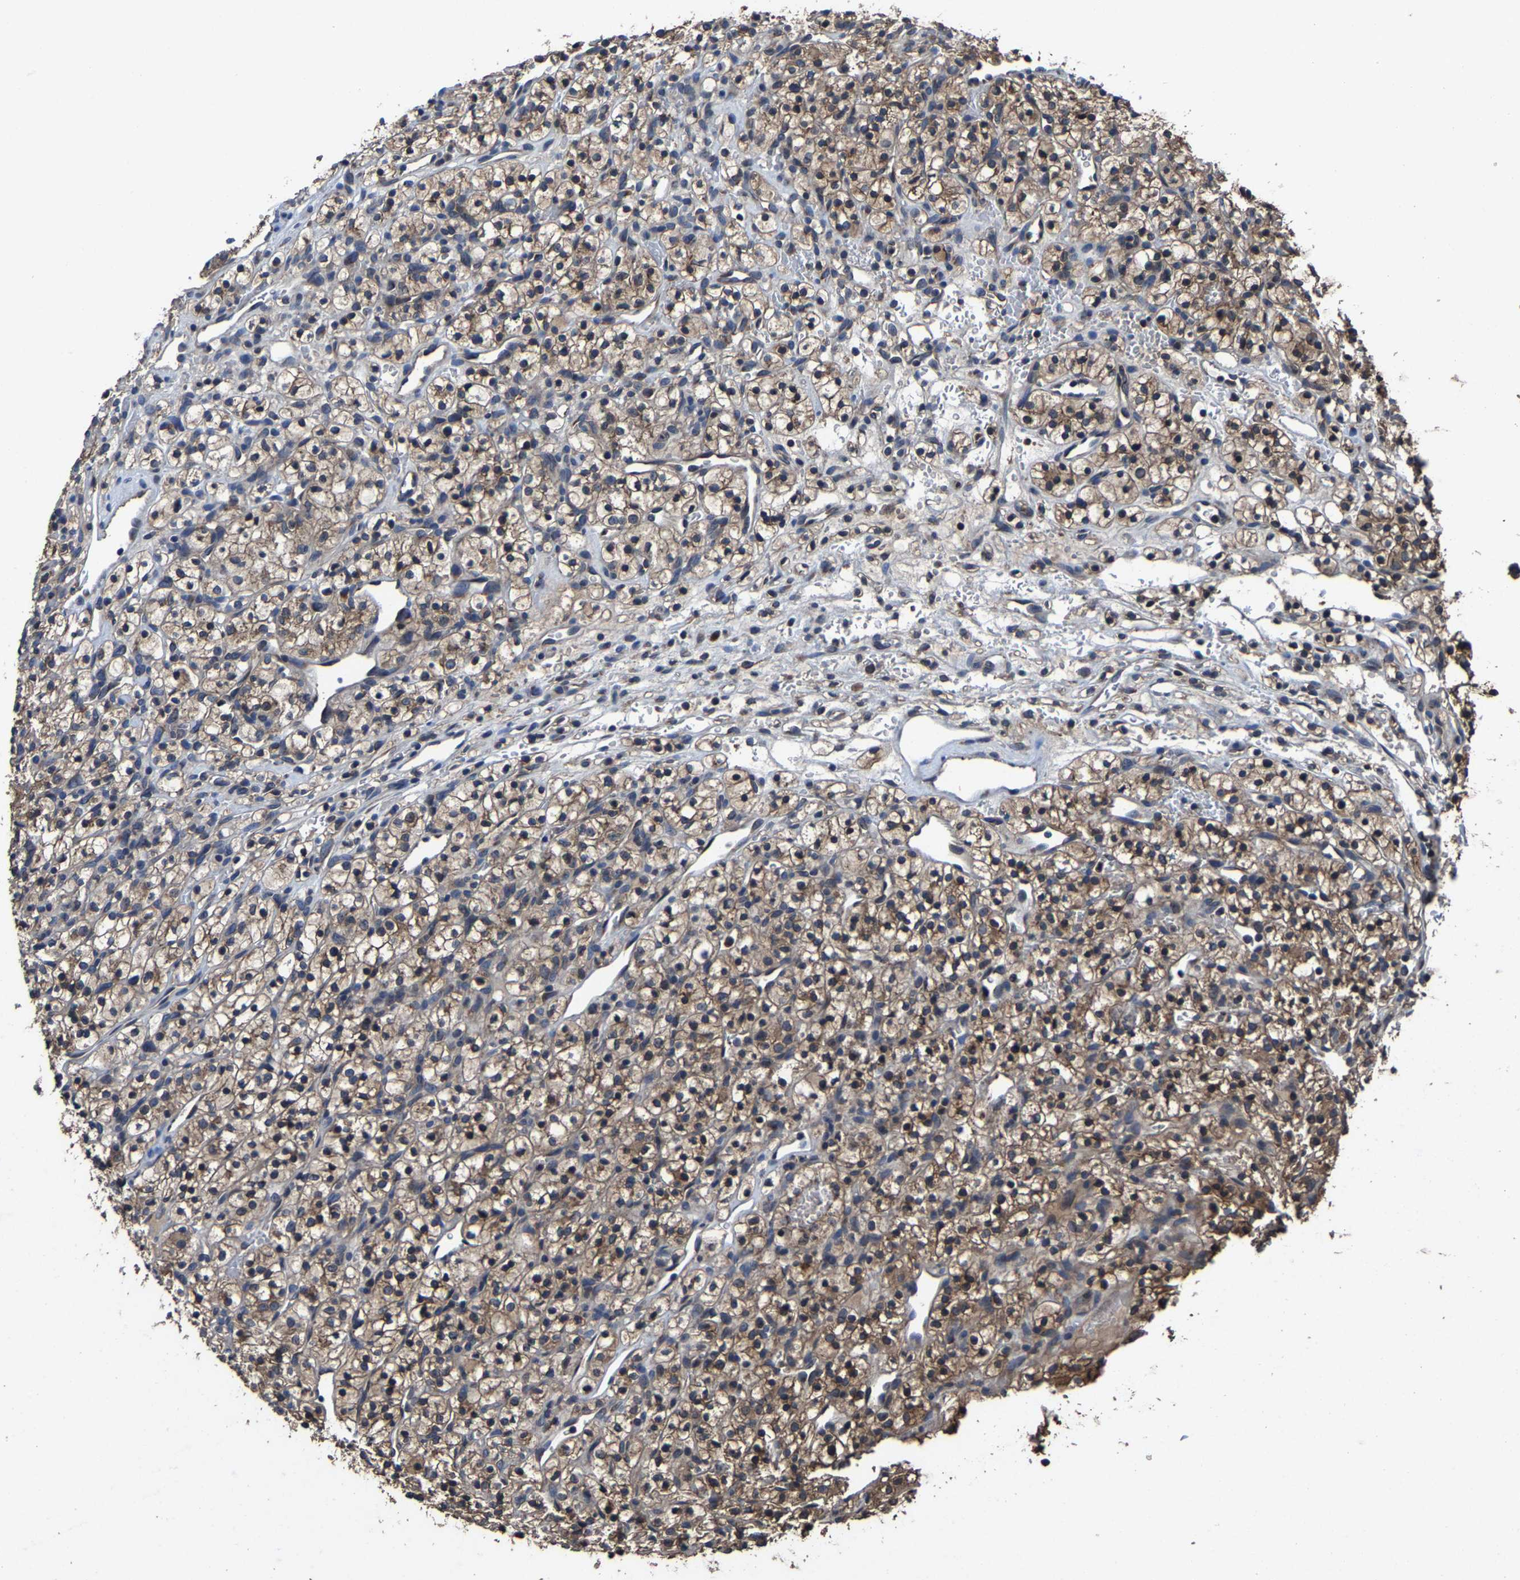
{"staining": {"intensity": "moderate", "quantity": ">75%", "location": "cytoplasmic/membranous"}, "tissue": "renal cancer", "cell_type": "Tumor cells", "image_type": "cancer", "snomed": [{"axis": "morphology", "description": "Adenocarcinoma, NOS"}, {"axis": "topography", "description": "Kidney"}], "caption": "Moderate cytoplasmic/membranous positivity is present in about >75% of tumor cells in adenocarcinoma (renal).", "gene": "EBAG9", "patient": {"sex": "female", "age": 57}}